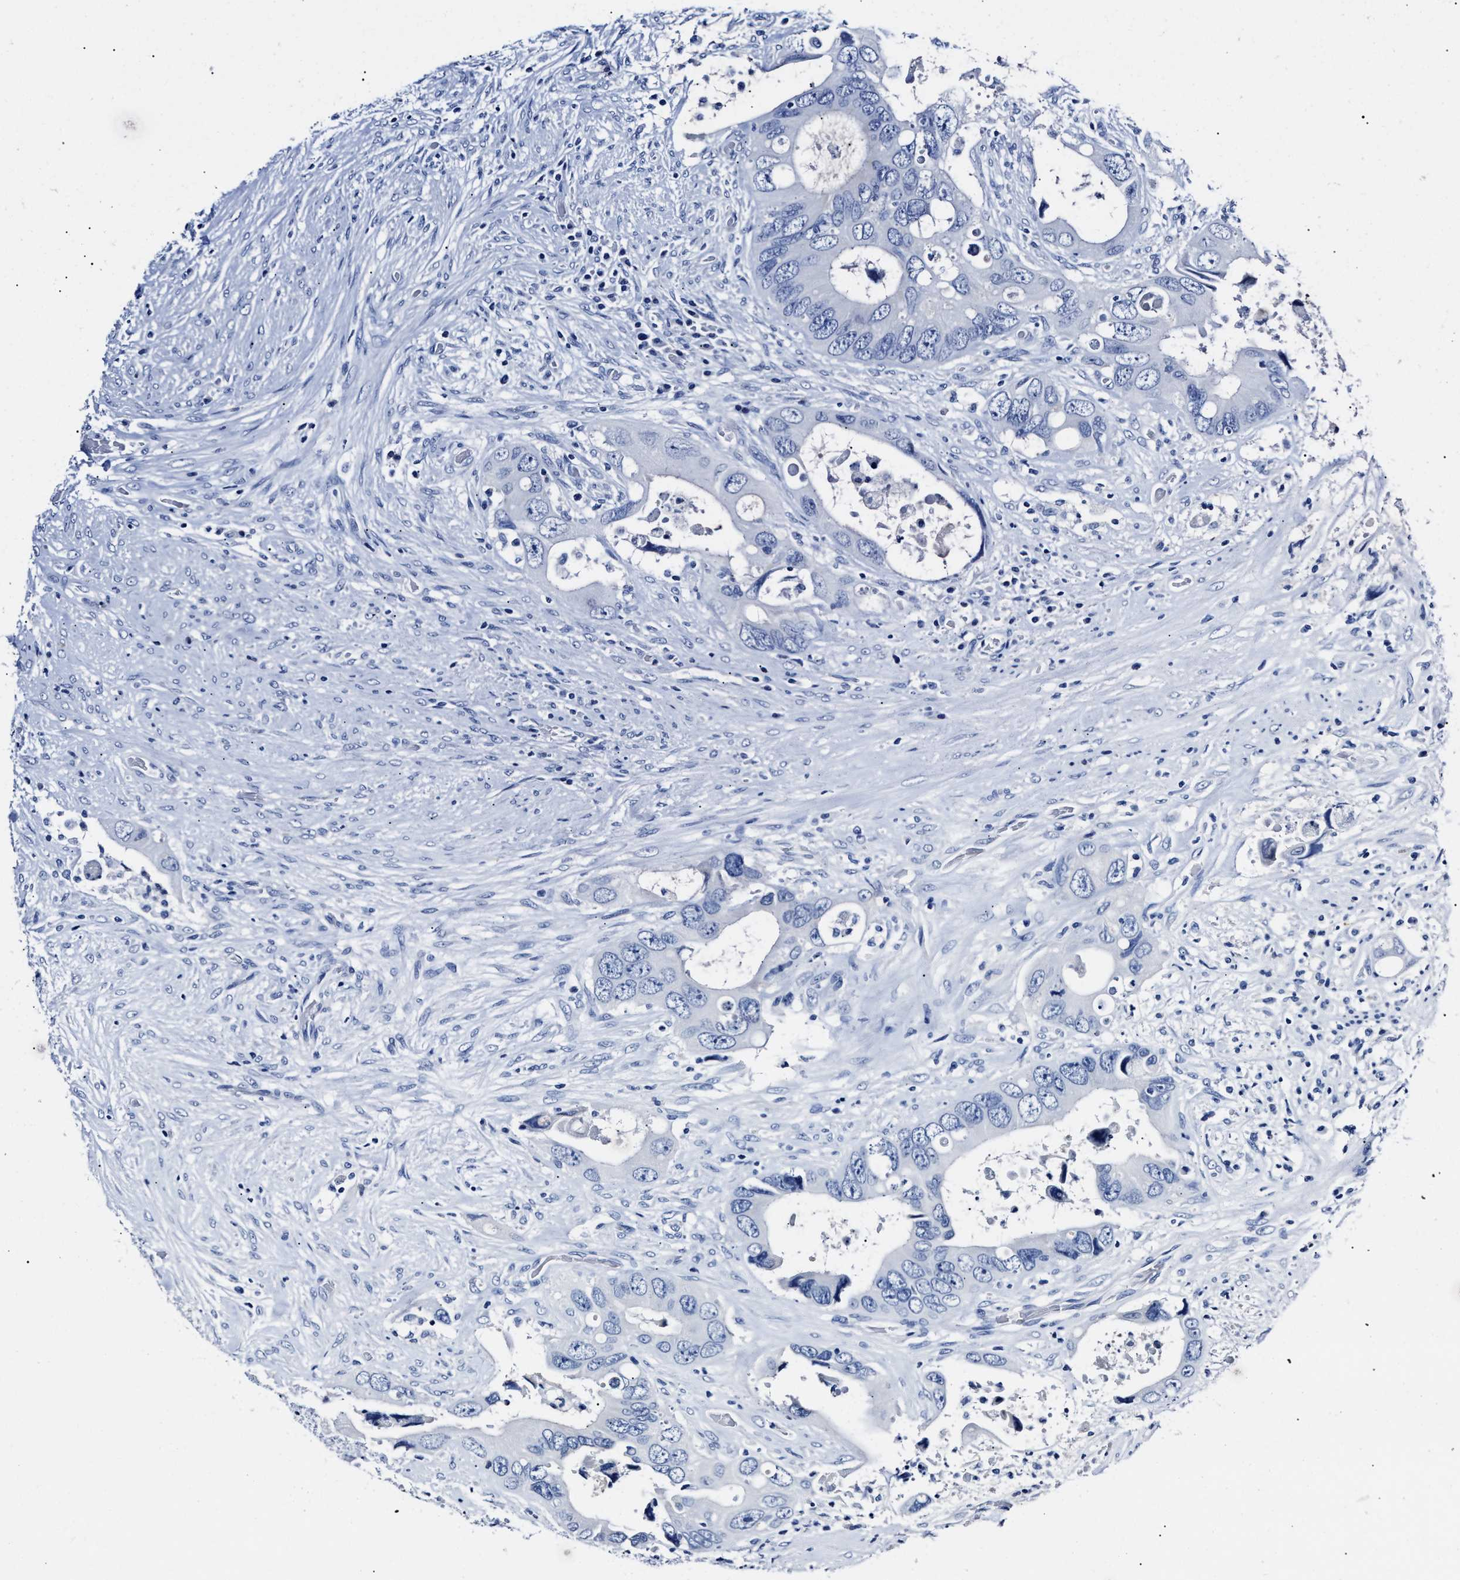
{"staining": {"intensity": "negative", "quantity": "none", "location": "none"}, "tissue": "colorectal cancer", "cell_type": "Tumor cells", "image_type": "cancer", "snomed": [{"axis": "morphology", "description": "Adenocarcinoma, NOS"}, {"axis": "topography", "description": "Rectum"}], "caption": "High magnification brightfield microscopy of adenocarcinoma (colorectal) stained with DAB (3,3'-diaminobenzidine) (brown) and counterstained with hematoxylin (blue): tumor cells show no significant positivity.", "gene": "ALPG", "patient": {"sex": "male", "age": 70}}